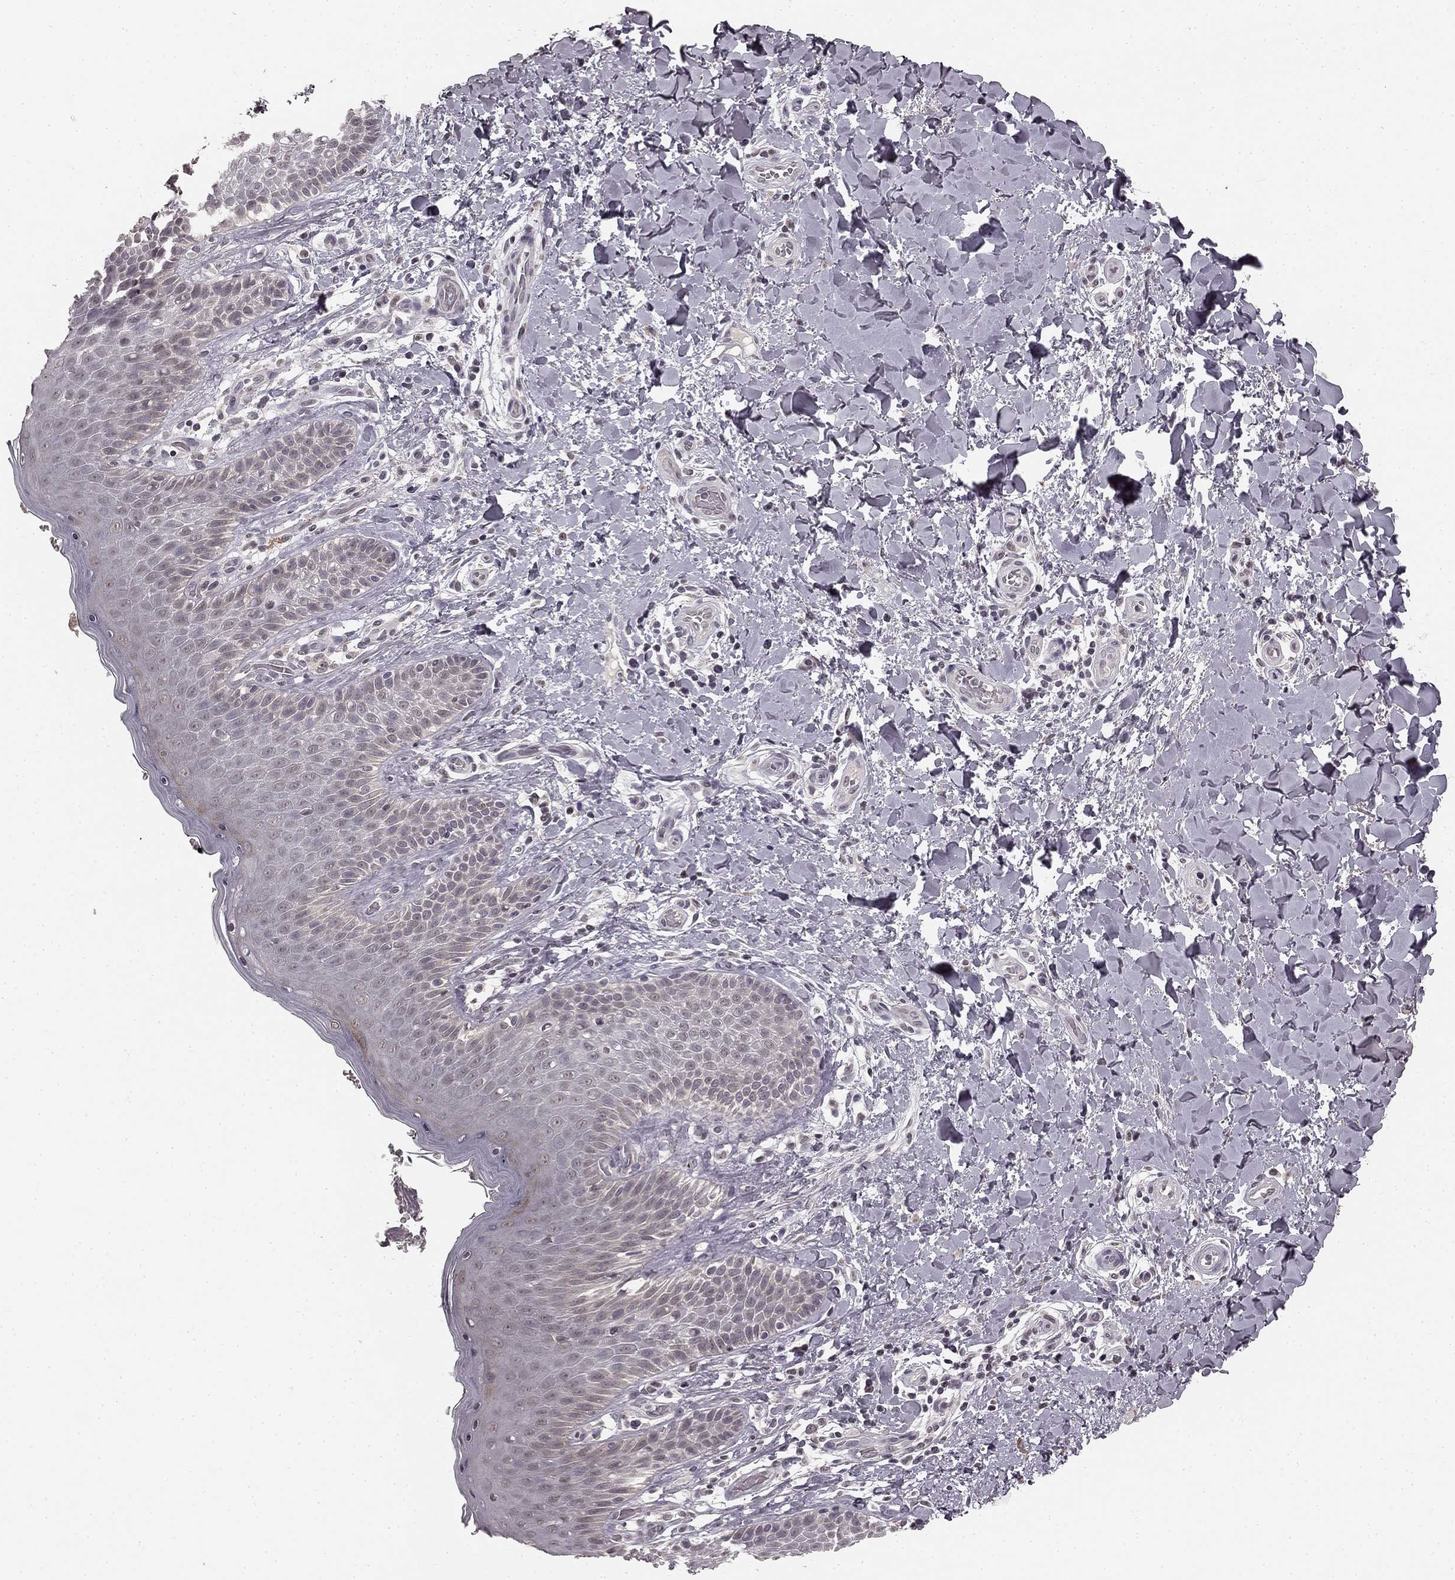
{"staining": {"intensity": "weak", "quantity": "<25%", "location": "cytoplasmic/membranous"}, "tissue": "skin", "cell_type": "Epidermal cells", "image_type": "normal", "snomed": [{"axis": "morphology", "description": "Normal tissue, NOS"}, {"axis": "topography", "description": "Anal"}], "caption": "This histopathology image is of unremarkable skin stained with immunohistochemistry to label a protein in brown with the nuclei are counter-stained blue. There is no expression in epidermal cells.", "gene": "HCN4", "patient": {"sex": "male", "age": 36}}